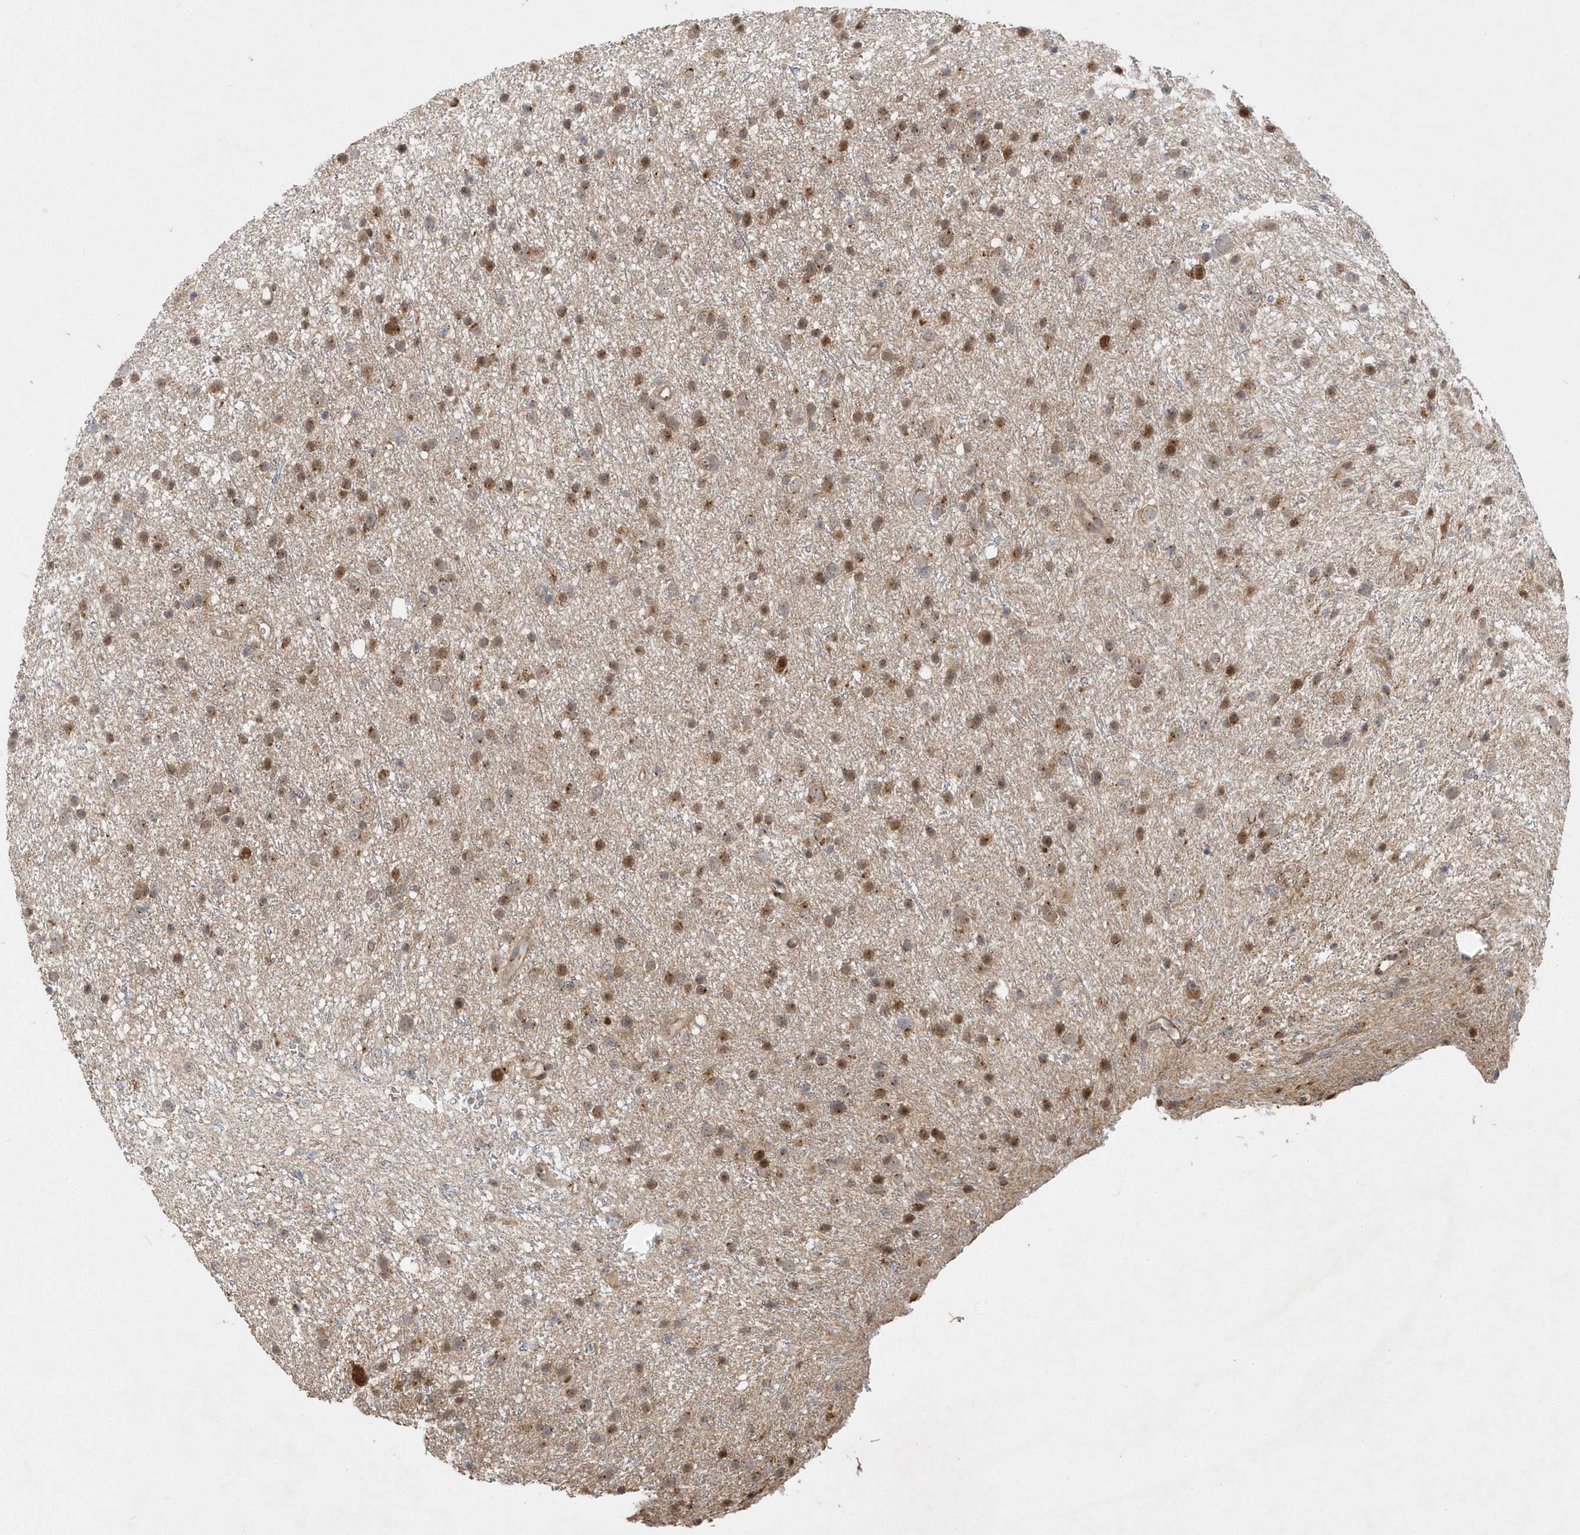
{"staining": {"intensity": "moderate", "quantity": ">75%", "location": "cytoplasmic/membranous,nuclear"}, "tissue": "glioma", "cell_type": "Tumor cells", "image_type": "cancer", "snomed": [{"axis": "morphology", "description": "Glioma, malignant, Low grade"}, {"axis": "topography", "description": "Cerebral cortex"}], "caption": "IHC staining of malignant glioma (low-grade), which reveals medium levels of moderate cytoplasmic/membranous and nuclear positivity in about >75% of tumor cells indicating moderate cytoplasmic/membranous and nuclear protein positivity. The staining was performed using DAB (brown) for protein detection and nuclei were counterstained in hematoxylin (blue).", "gene": "MXI1", "patient": {"sex": "female", "age": 39}}